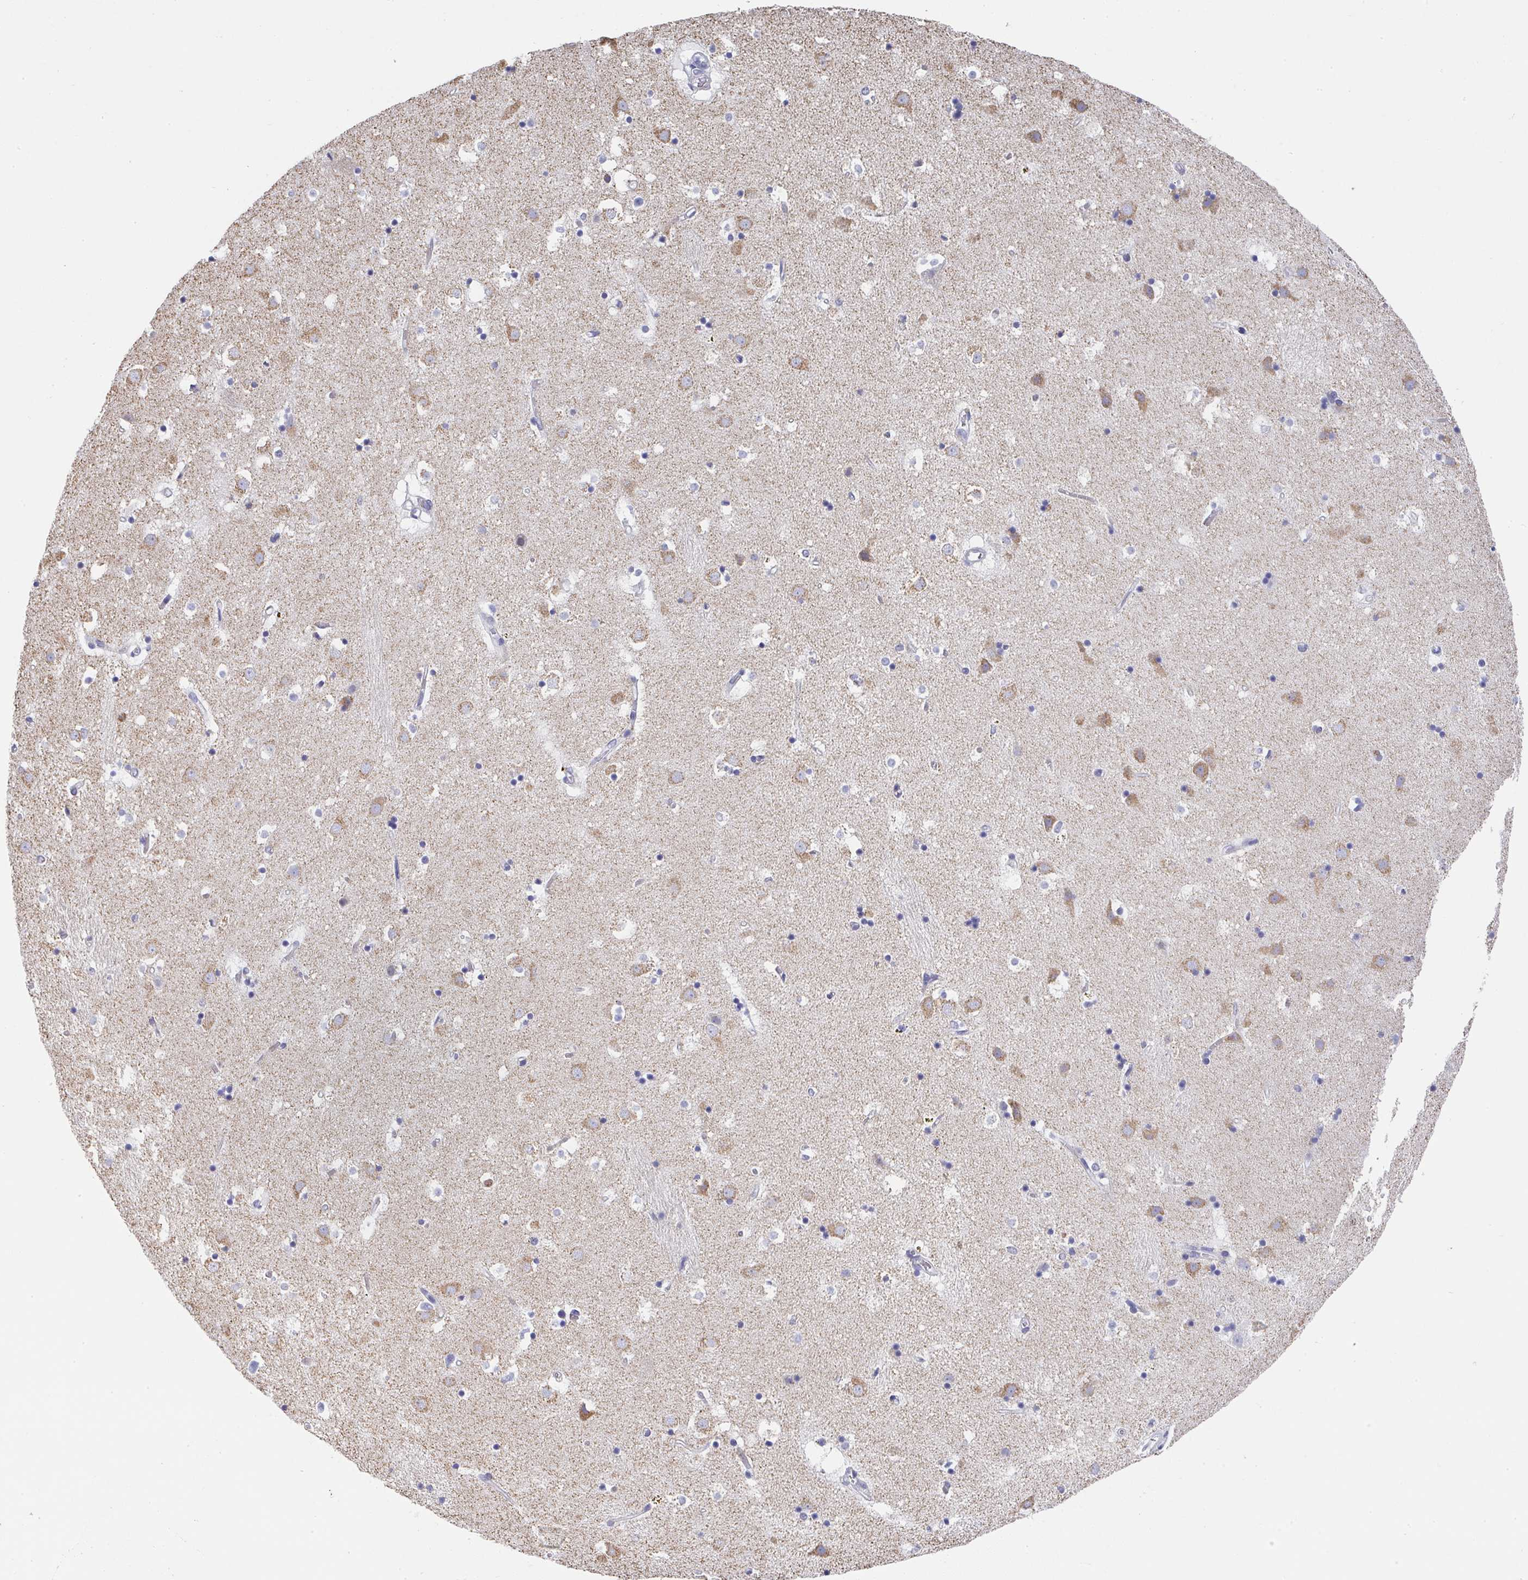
{"staining": {"intensity": "negative", "quantity": "none", "location": "none"}, "tissue": "caudate", "cell_type": "Glial cells", "image_type": "normal", "snomed": [{"axis": "morphology", "description": "Normal tissue, NOS"}, {"axis": "topography", "description": "Lateral ventricle wall"}], "caption": "High magnification brightfield microscopy of benign caudate stained with DAB (3,3'-diaminobenzidine) (brown) and counterstained with hematoxylin (blue): glial cells show no significant expression. (Stains: DAB immunohistochemistry with hematoxylin counter stain, Microscopy: brightfield microscopy at high magnification).", "gene": "NCF1", "patient": {"sex": "male", "age": 58}}